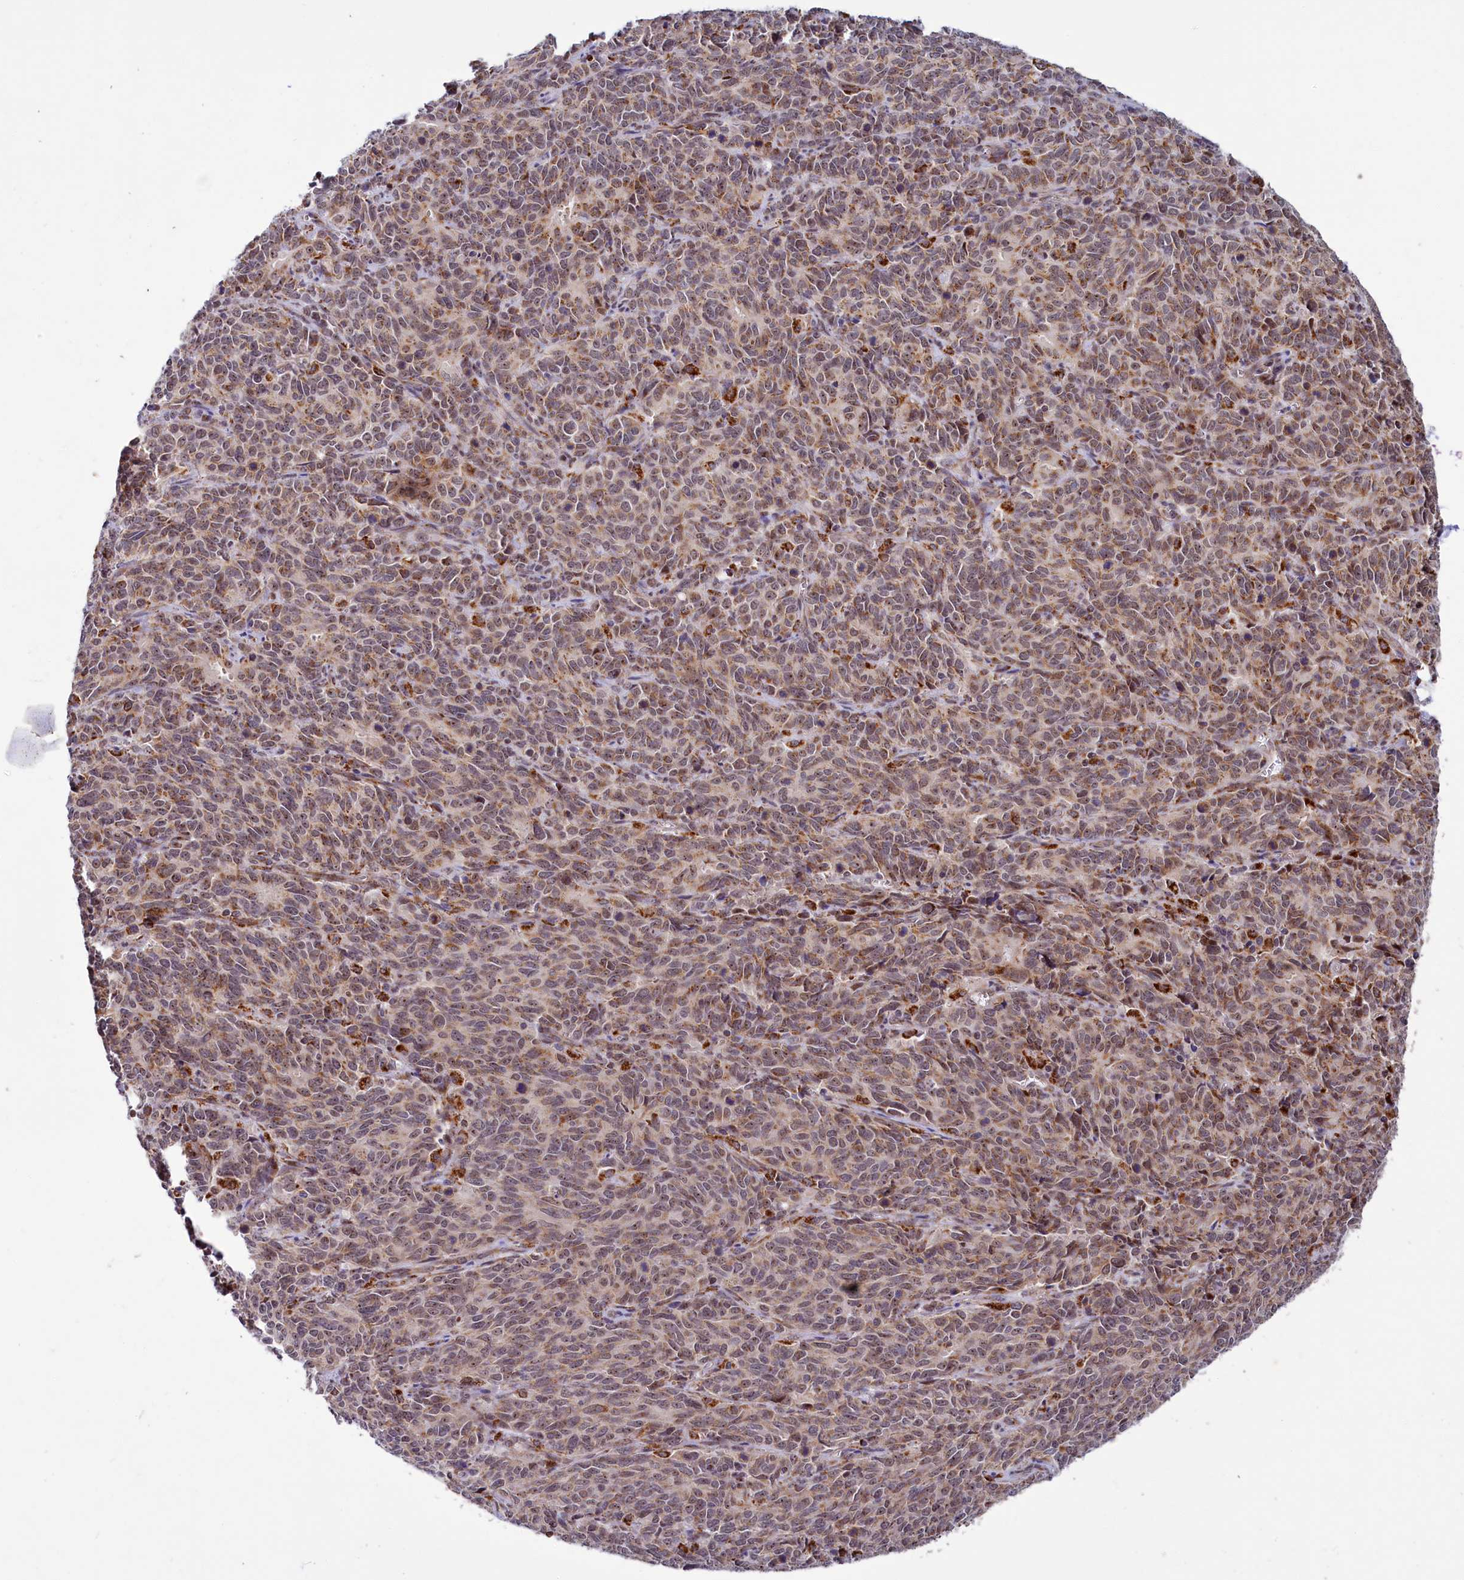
{"staining": {"intensity": "weak", "quantity": ">75%", "location": "cytoplasmic/membranous"}, "tissue": "cervical cancer", "cell_type": "Tumor cells", "image_type": "cancer", "snomed": [{"axis": "morphology", "description": "Squamous cell carcinoma, NOS"}, {"axis": "topography", "description": "Cervix"}], "caption": "The immunohistochemical stain labels weak cytoplasmic/membranous expression in tumor cells of cervical cancer (squamous cell carcinoma) tissue. The staining was performed using DAB (3,3'-diaminobenzidine), with brown indicating positive protein expression. Nuclei are stained blue with hematoxylin.", "gene": "DYNC2H1", "patient": {"sex": "female", "age": 60}}